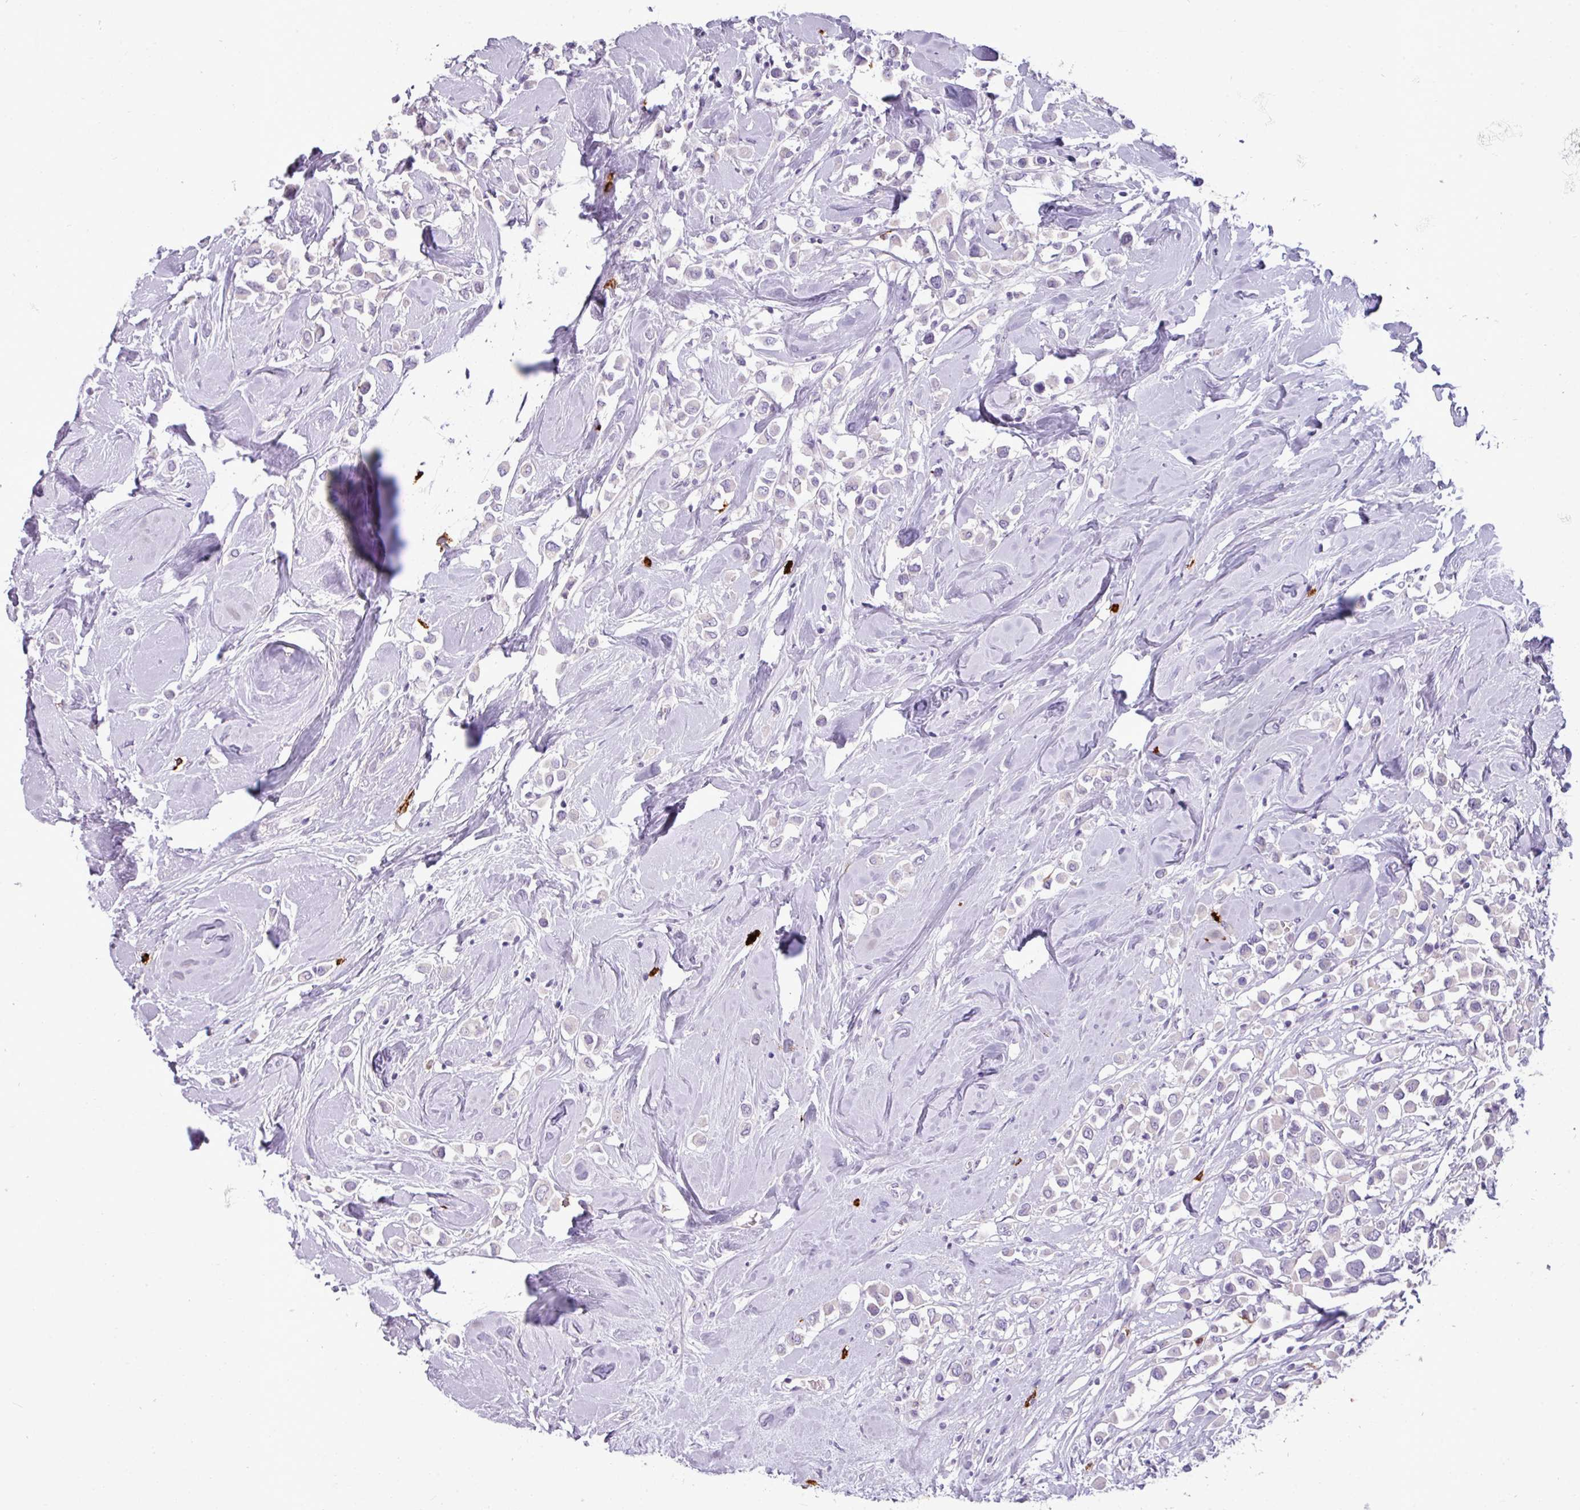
{"staining": {"intensity": "negative", "quantity": "none", "location": "none"}, "tissue": "breast cancer", "cell_type": "Tumor cells", "image_type": "cancer", "snomed": [{"axis": "morphology", "description": "Duct carcinoma"}, {"axis": "topography", "description": "Breast"}], "caption": "Image shows no protein positivity in tumor cells of intraductal carcinoma (breast) tissue.", "gene": "TRIM39", "patient": {"sex": "female", "age": 61}}